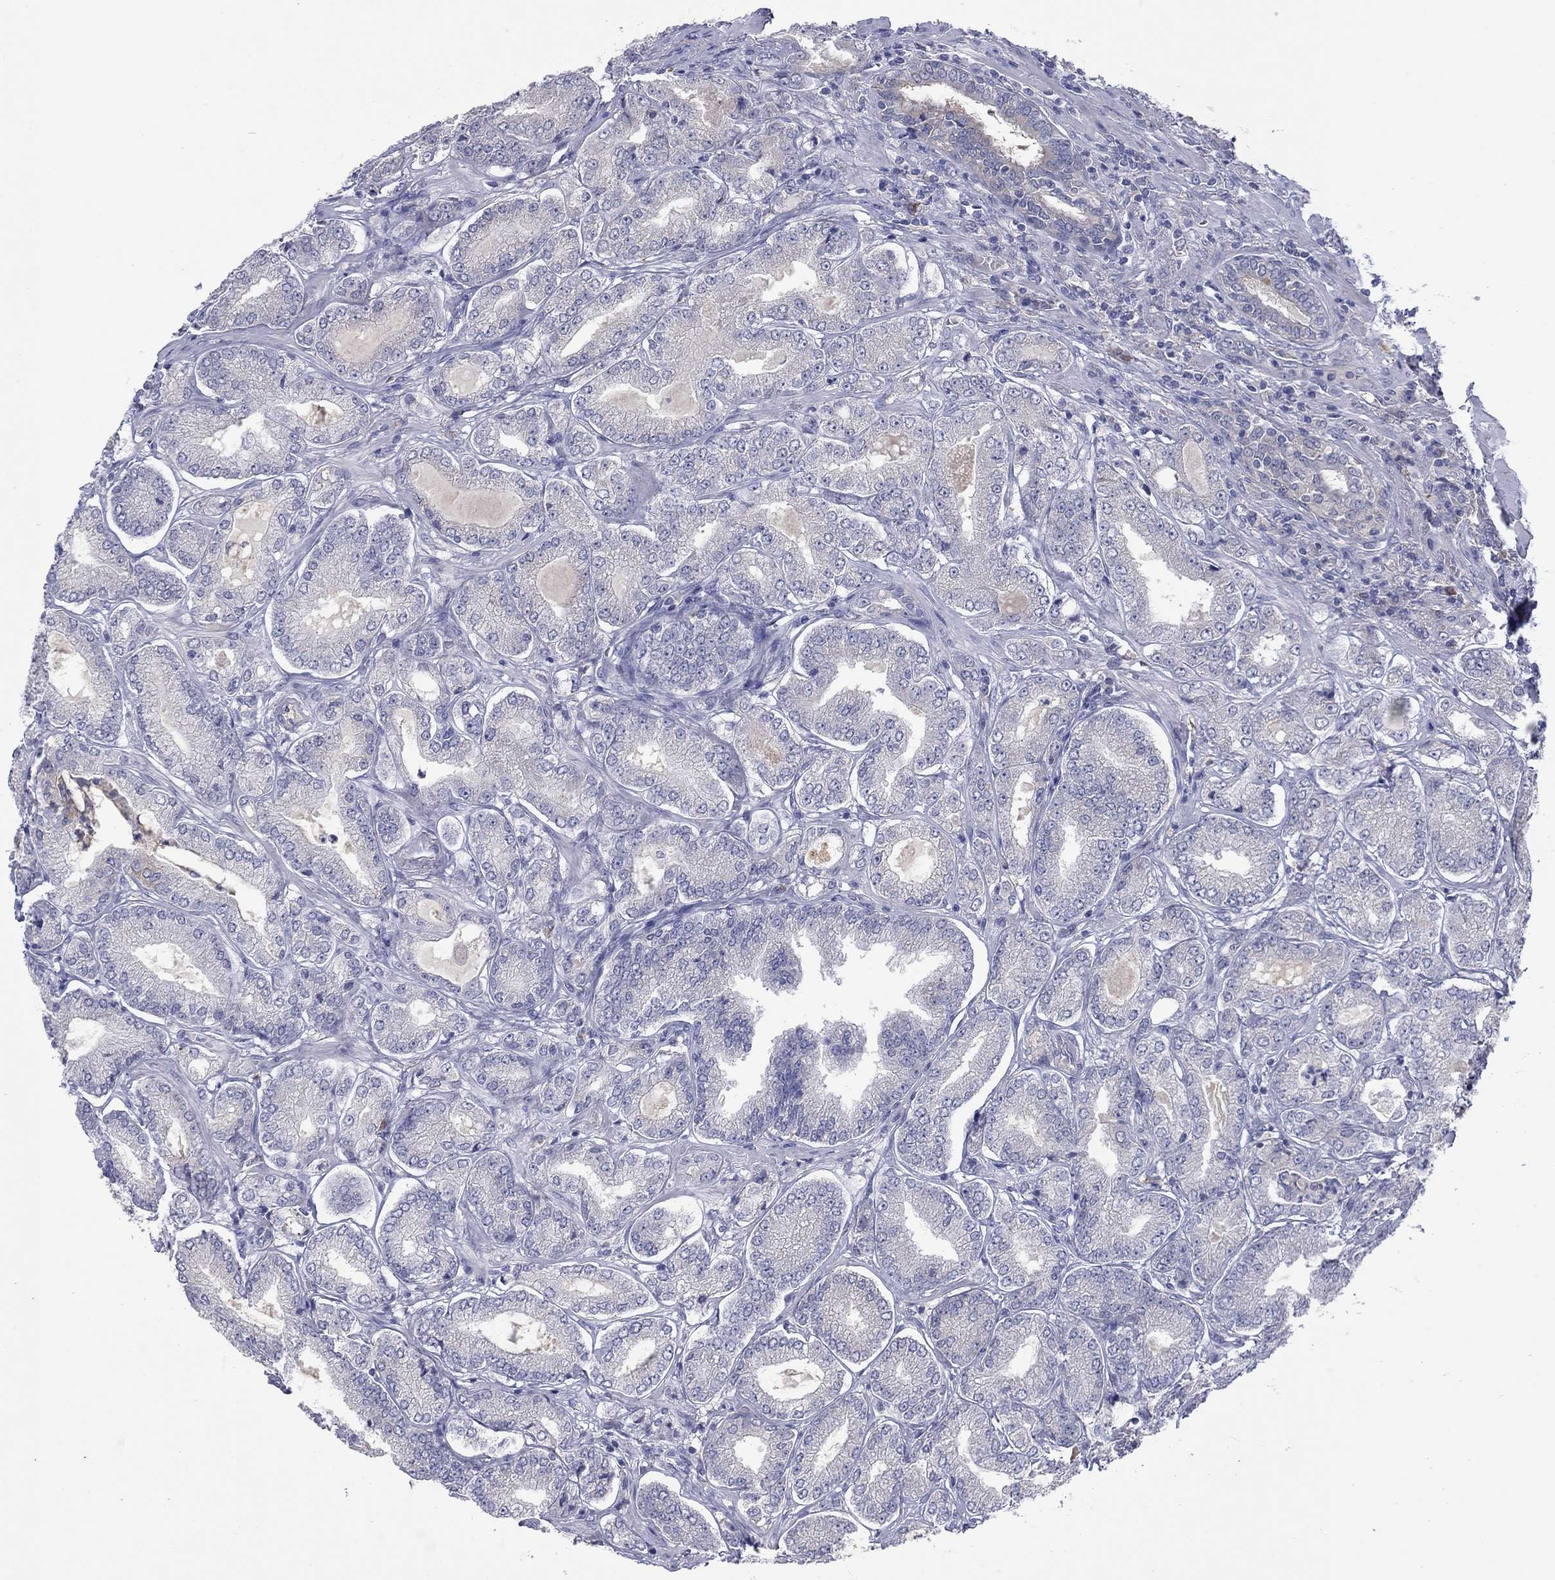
{"staining": {"intensity": "negative", "quantity": "none", "location": "none"}, "tissue": "prostate cancer", "cell_type": "Tumor cells", "image_type": "cancer", "snomed": [{"axis": "morphology", "description": "Adenocarcinoma, NOS"}, {"axis": "topography", "description": "Prostate"}], "caption": "Protein analysis of prostate cancer (adenocarcinoma) shows no significant positivity in tumor cells.", "gene": "PLCL2", "patient": {"sex": "male", "age": 65}}